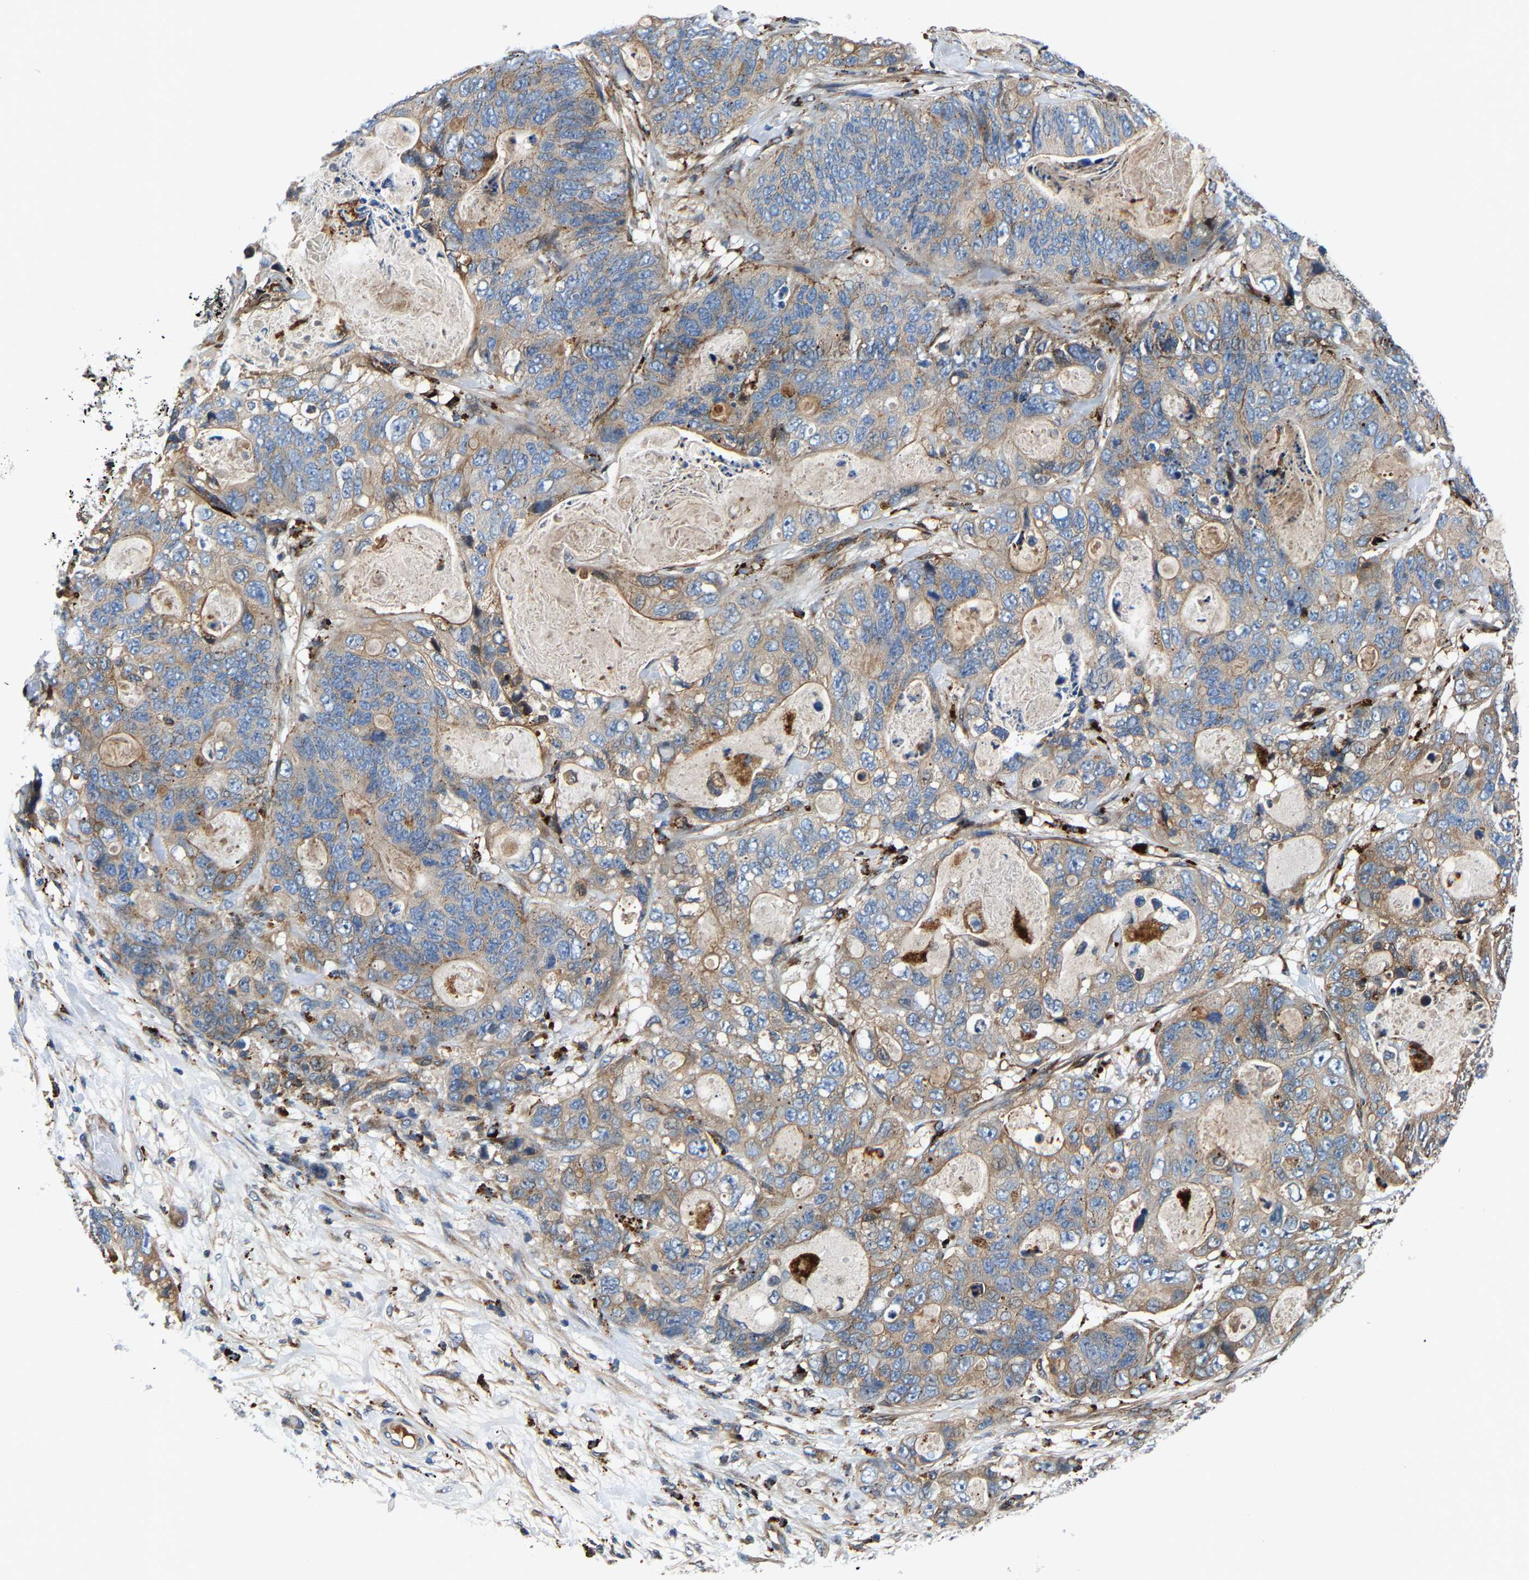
{"staining": {"intensity": "weak", "quantity": "<25%", "location": "cytoplasmic/membranous"}, "tissue": "stomach cancer", "cell_type": "Tumor cells", "image_type": "cancer", "snomed": [{"axis": "morphology", "description": "Normal tissue, NOS"}, {"axis": "morphology", "description": "Adenocarcinoma, NOS"}, {"axis": "topography", "description": "Stomach"}], "caption": "This micrograph is of adenocarcinoma (stomach) stained with immunohistochemistry (IHC) to label a protein in brown with the nuclei are counter-stained blue. There is no staining in tumor cells. (Brightfield microscopy of DAB immunohistochemistry at high magnification).", "gene": "DPP7", "patient": {"sex": "female", "age": 89}}